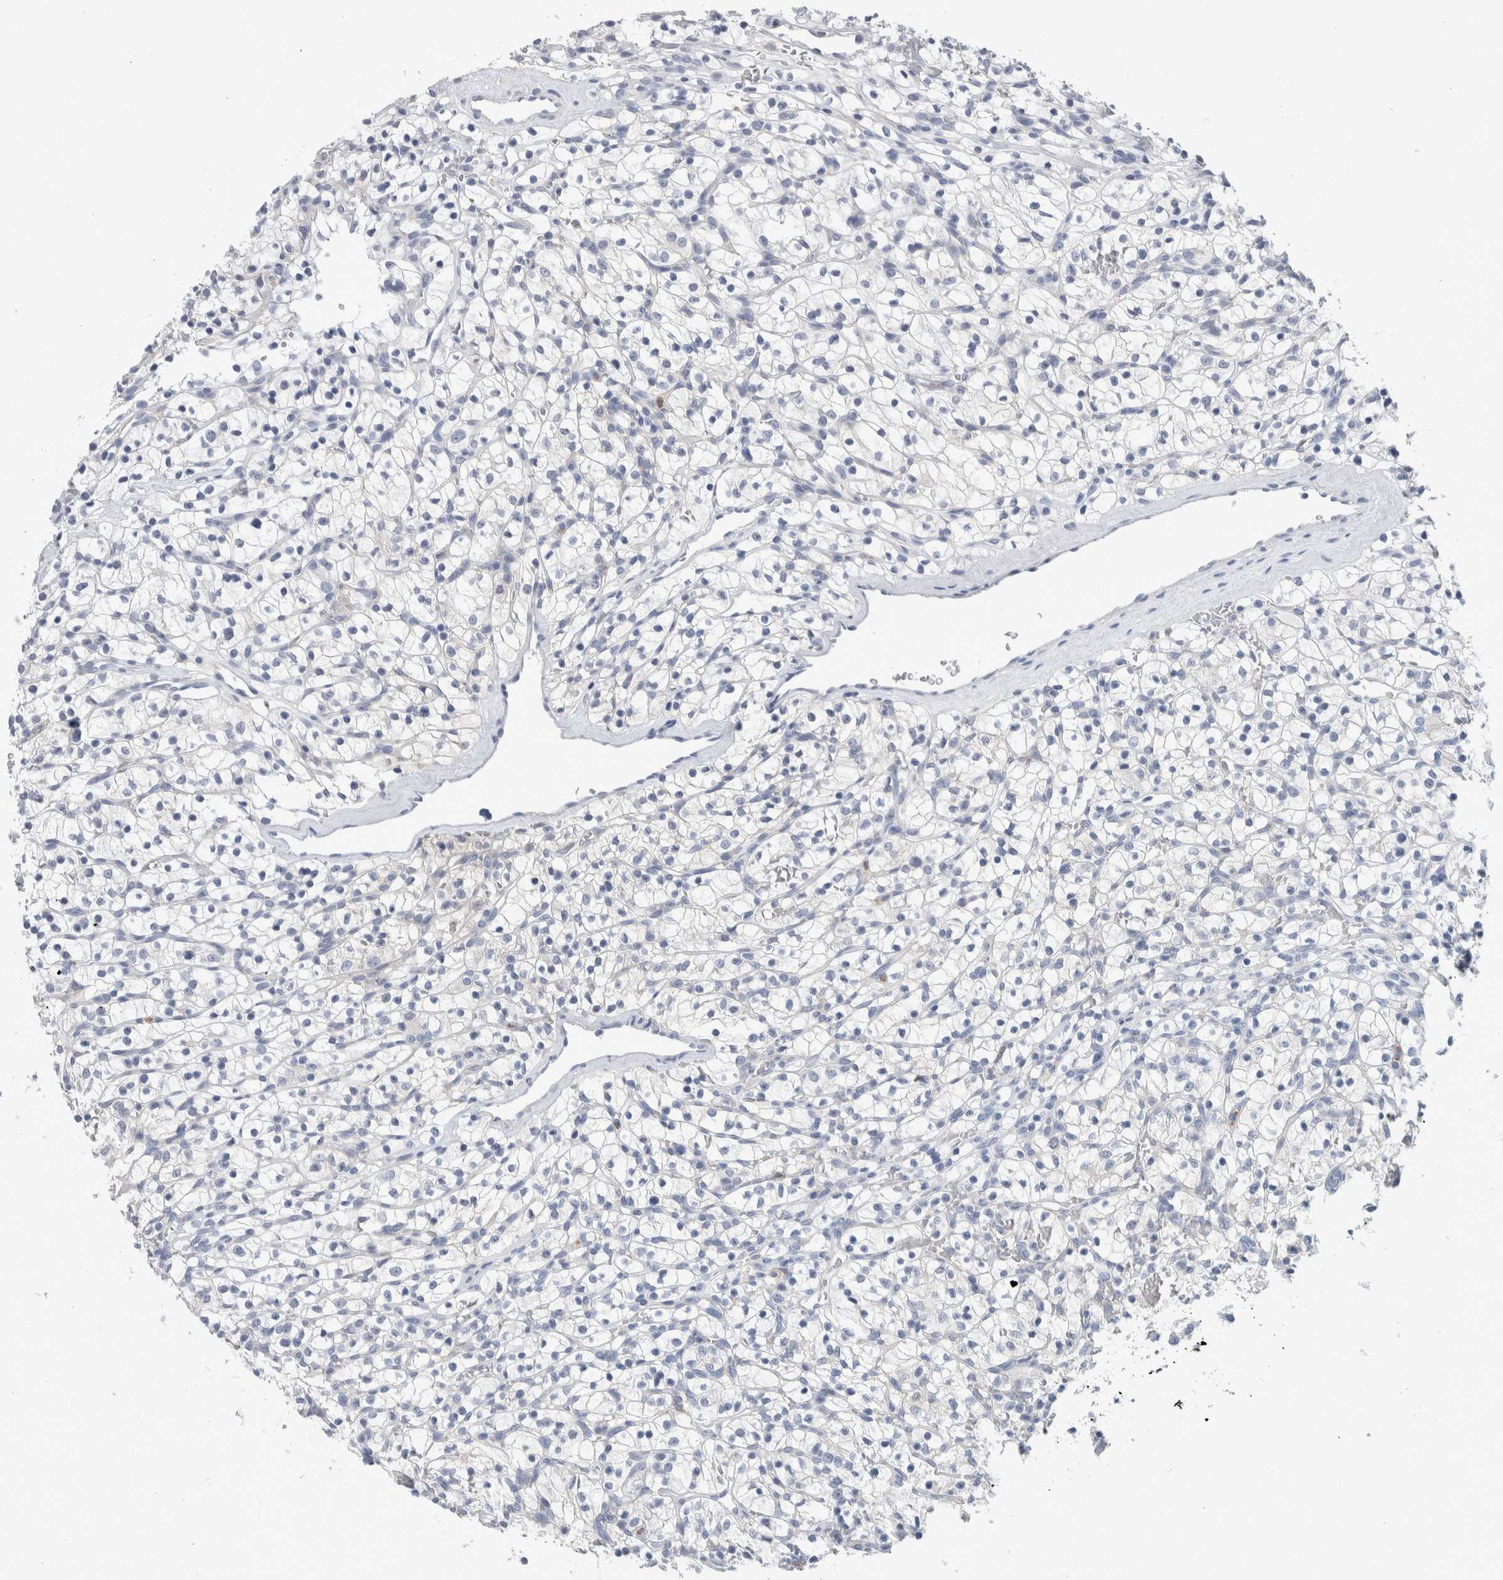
{"staining": {"intensity": "negative", "quantity": "none", "location": "none"}, "tissue": "renal cancer", "cell_type": "Tumor cells", "image_type": "cancer", "snomed": [{"axis": "morphology", "description": "Adenocarcinoma, NOS"}, {"axis": "topography", "description": "Kidney"}], "caption": "Renal cancer (adenocarcinoma) was stained to show a protein in brown. There is no significant positivity in tumor cells.", "gene": "LURAP1L", "patient": {"sex": "female", "age": 57}}